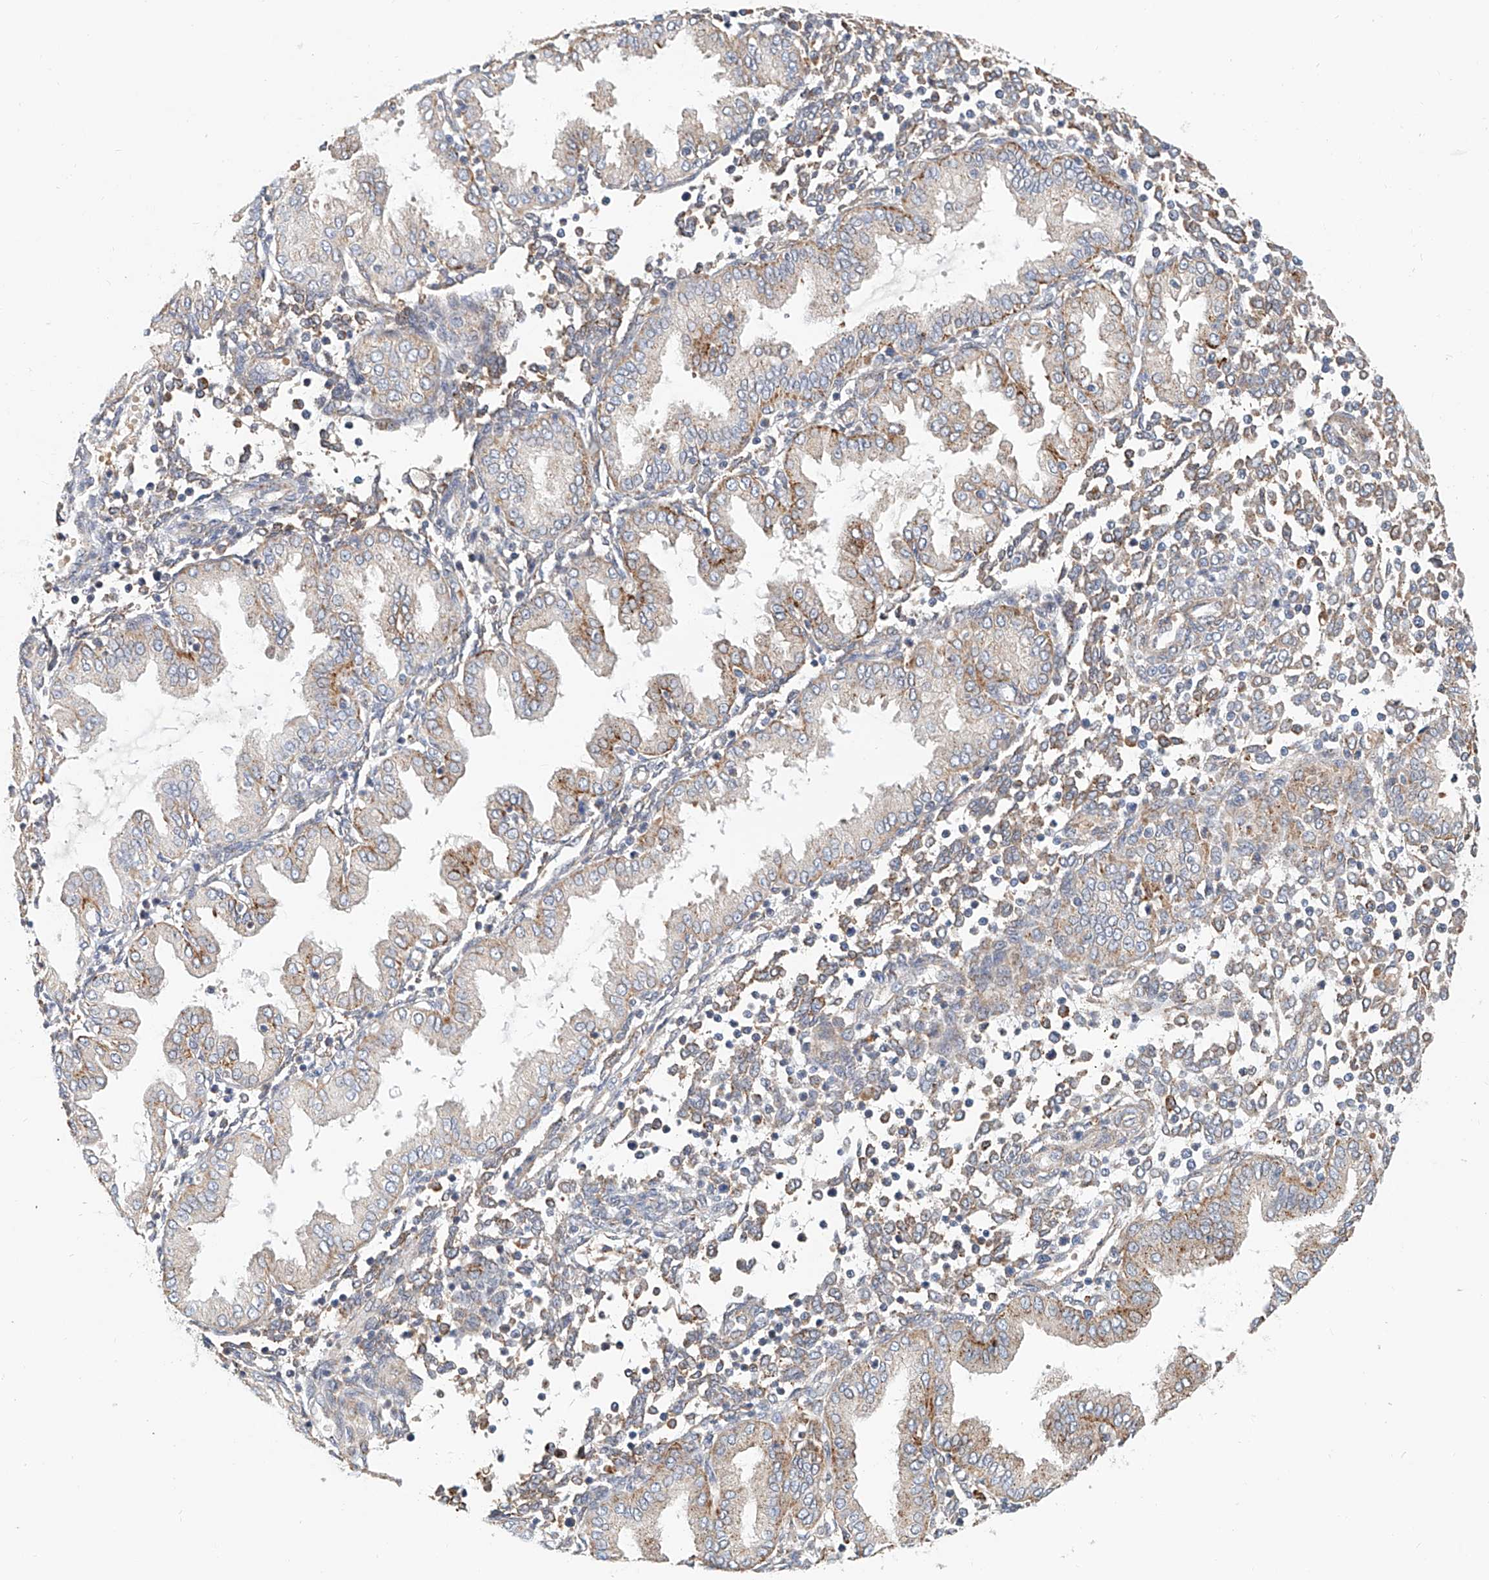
{"staining": {"intensity": "strong", "quantity": "<25%", "location": "cytoplasmic/membranous"}, "tissue": "endometrium", "cell_type": "Cells in endometrial stroma", "image_type": "normal", "snomed": [{"axis": "morphology", "description": "Normal tissue, NOS"}, {"axis": "topography", "description": "Endometrium"}], "caption": "Immunohistochemical staining of benign endometrium demonstrates medium levels of strong cytoplasmic/membranous staining in approximately <25% of cells in endometrial stroma.", "gene": "HGSNAT", "patient": {"sex": "female", "age": 53}}